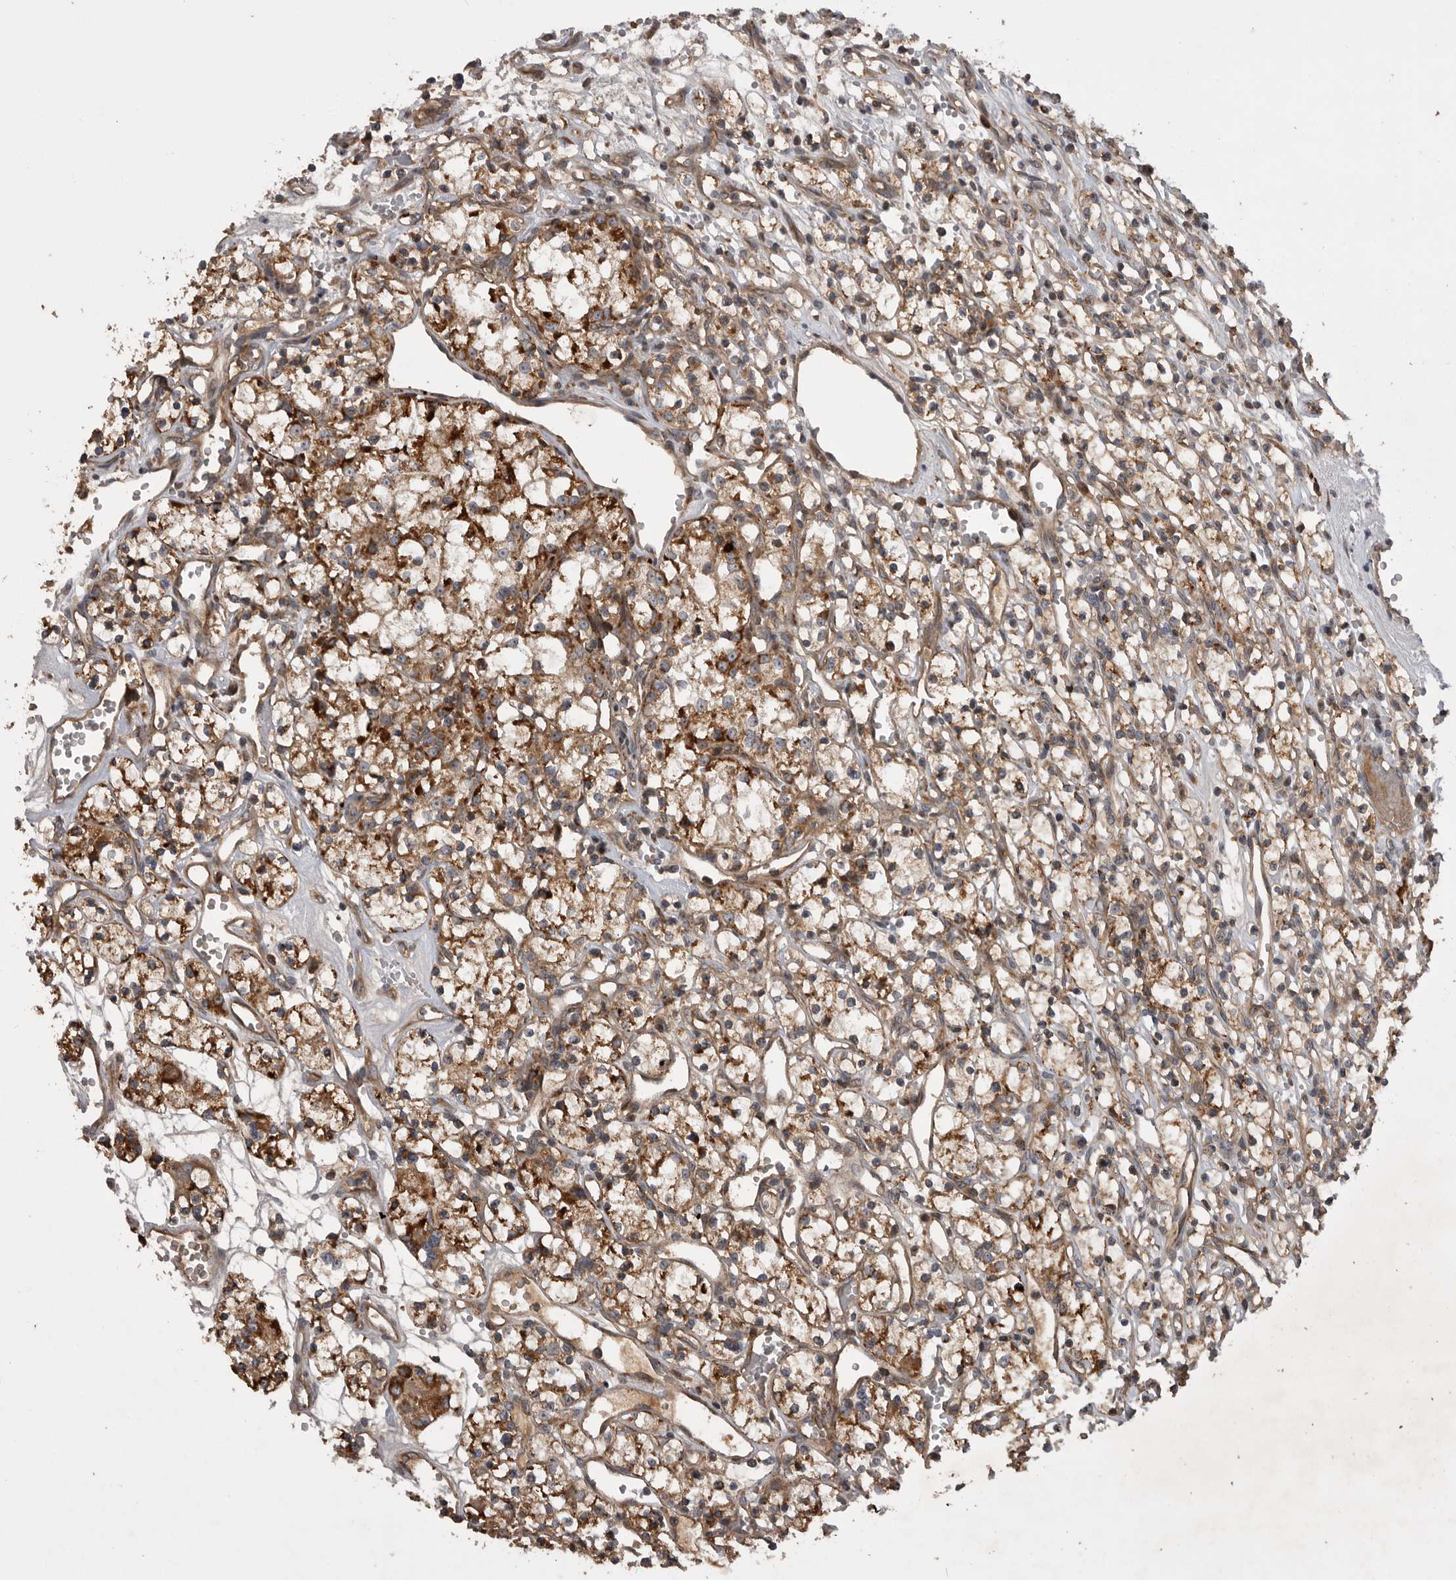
{"staining": {"intensity": "moderate", "quantity": ">75%", "location": "cytoplasmic/membranous"}, "tissue": "renal cancer", "cell_type": "Tumor cells", "image_type": "cancer", "snomed": [{"axis": "morphology", "description": "Adenocarcinoma, NOS"}, {"axis": "topography", "description": "Kidney"}], "caption": "Brown immunohistochemical staining in human adenocarcinoma (renal) exhibits moderate cytoplasmic/membranous staining in approximately >75% of tumor cells. Ihc stains the protein of interest in brown and the nuclei are stained blue.", "gene": "RAB3GAP2", "patient": {"sex": "female", "age": 59}}